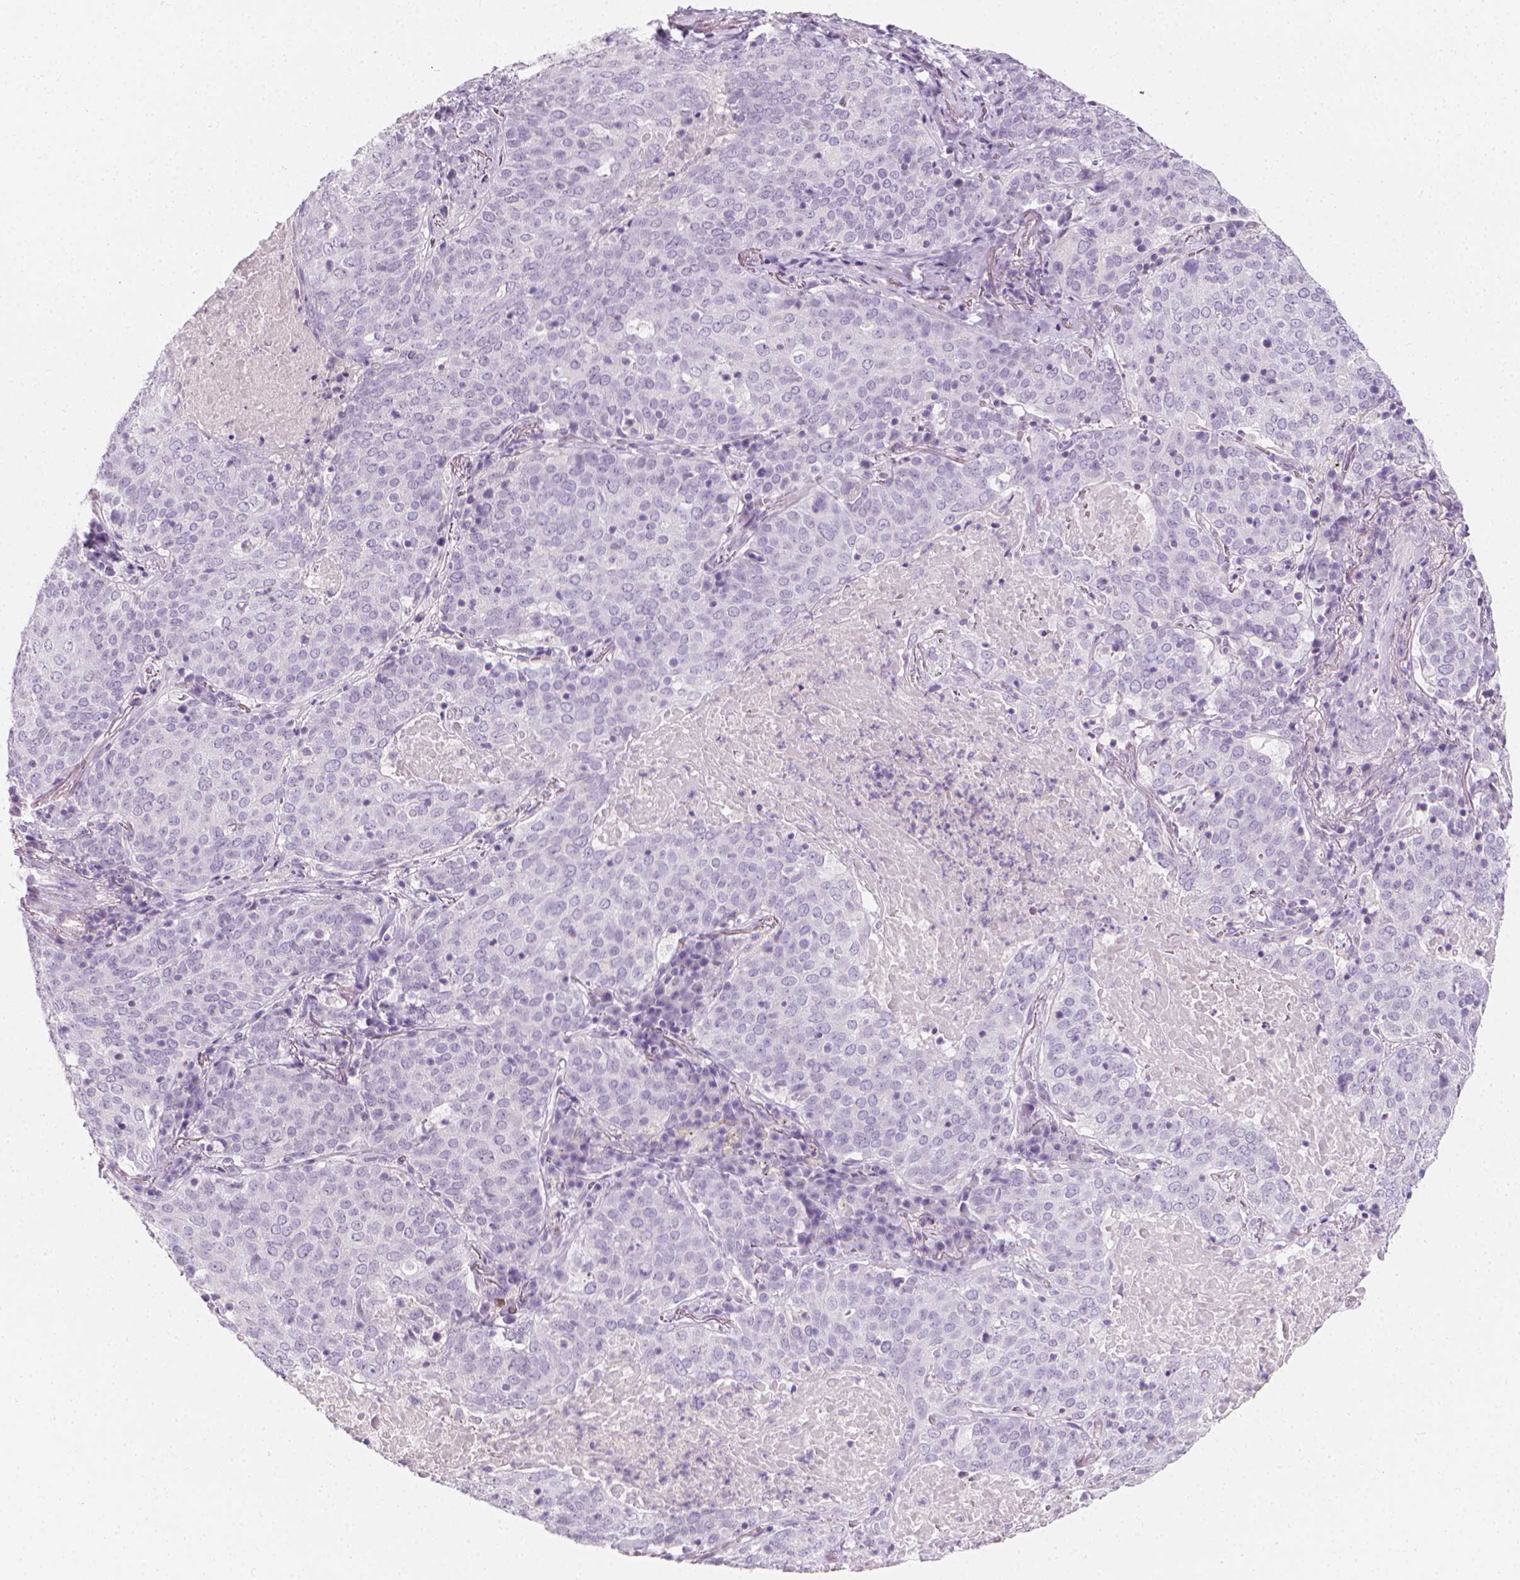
{"staining": {"intensity": "negative", "quantity": "none", "location": "none"}, "tissue": "lung cancer", "cell_type": "Tumor cells", "image_type": "cancer", "snomed": [{"axis": "morphology", "description": "Squamous cell carcinoma, NOS"}, {"axis": "topography", "description": "Lung"}], "caption": "Histopathology image shows no significant protein positivity in tumor cells of lung cancer. (DAB (3,3'-diaminobenzidine) IHC with hematoxylin counter stain).", "gene": "DCAF8L1", "patient": {"sex": "male", "age": 82}}